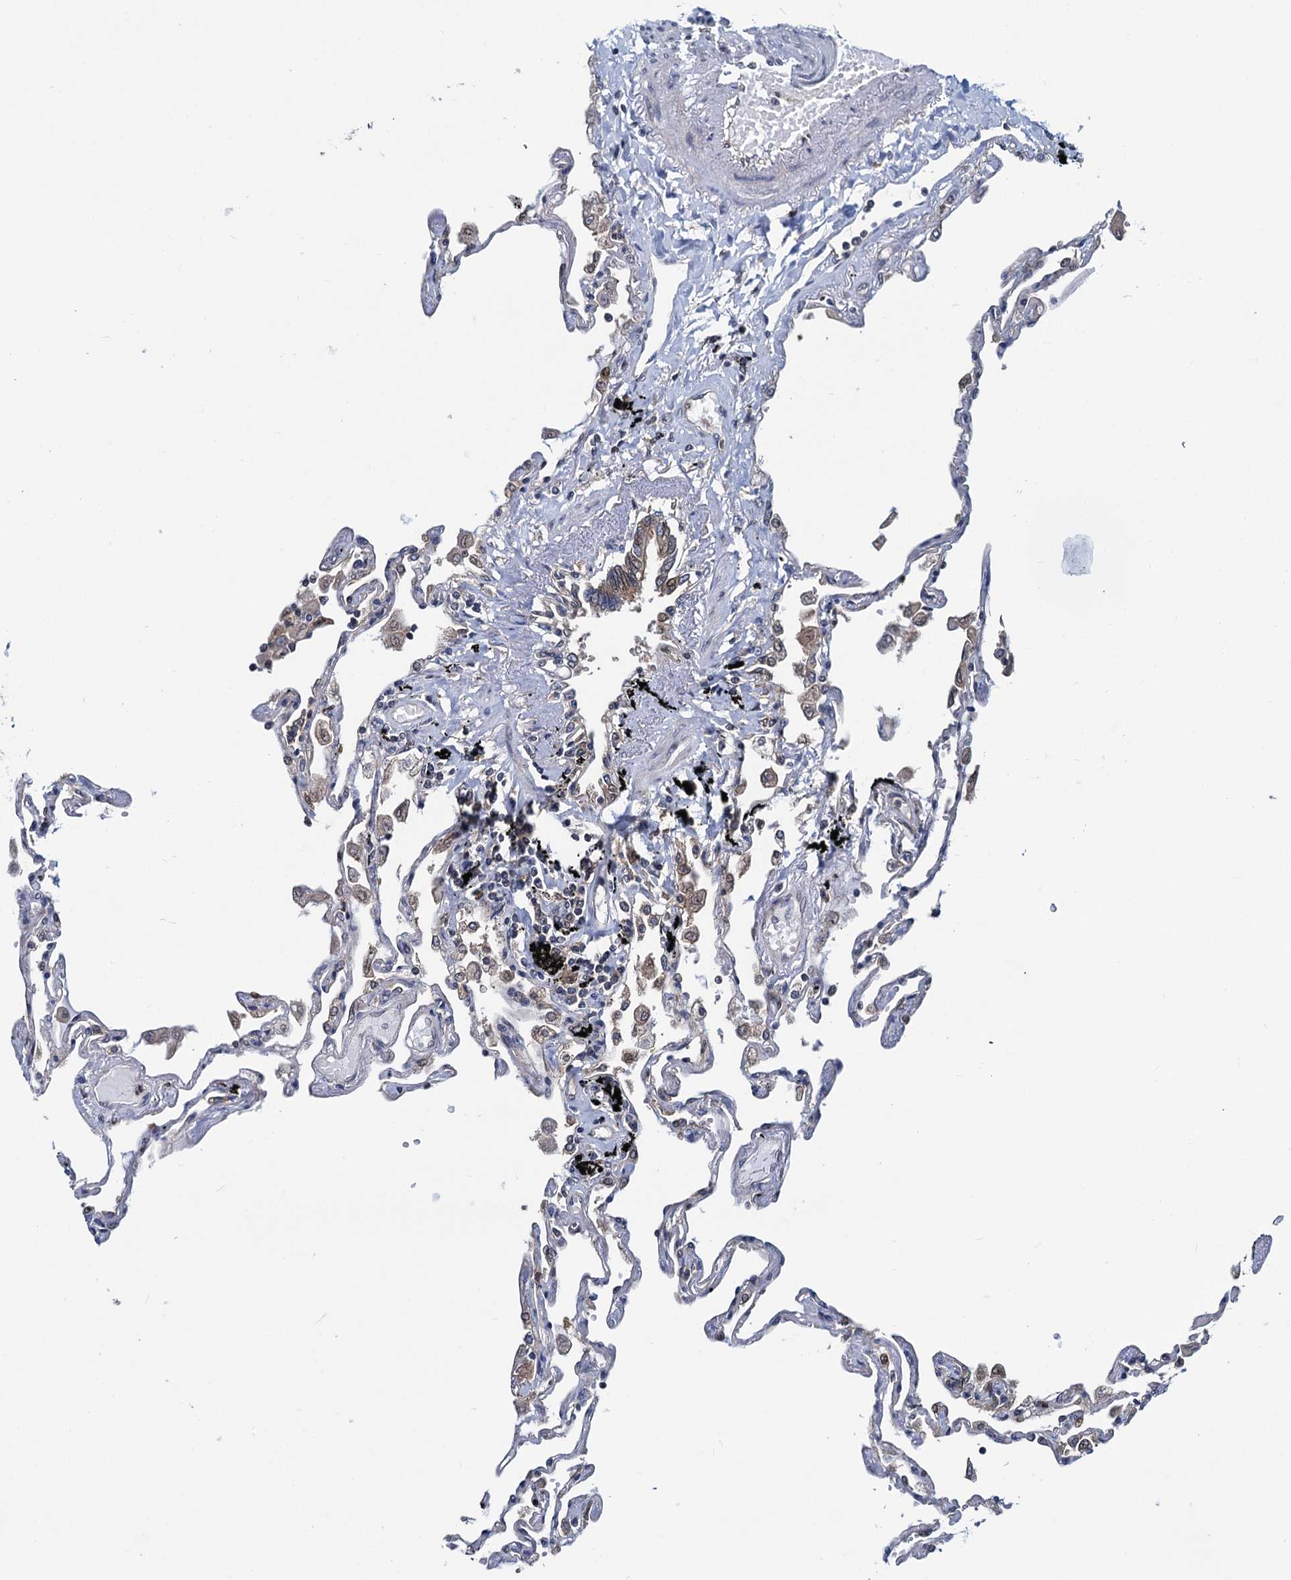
{"staining": {"intensity": "moderate", "quantity": "25%-75%", "location": "cytoplasmic/membranous,nuclear"}, "tissue": "lung", "cell_type": "Alveolar cells", "image_type": "normal", "snomed": [{"axis": "morphology", "description": "Normal tissue, NOS"}, {"axis": "topography", "description": "Lung"}], "caption": "About 25%-75% of alveolar cells in benign lung reveal moderate cytoplasmic/membranous,nuclear protein staining as visualized by brown immunohistochemical staining.", "gene": "RNF125", "patient": {"sex": "female", "age": 67}}